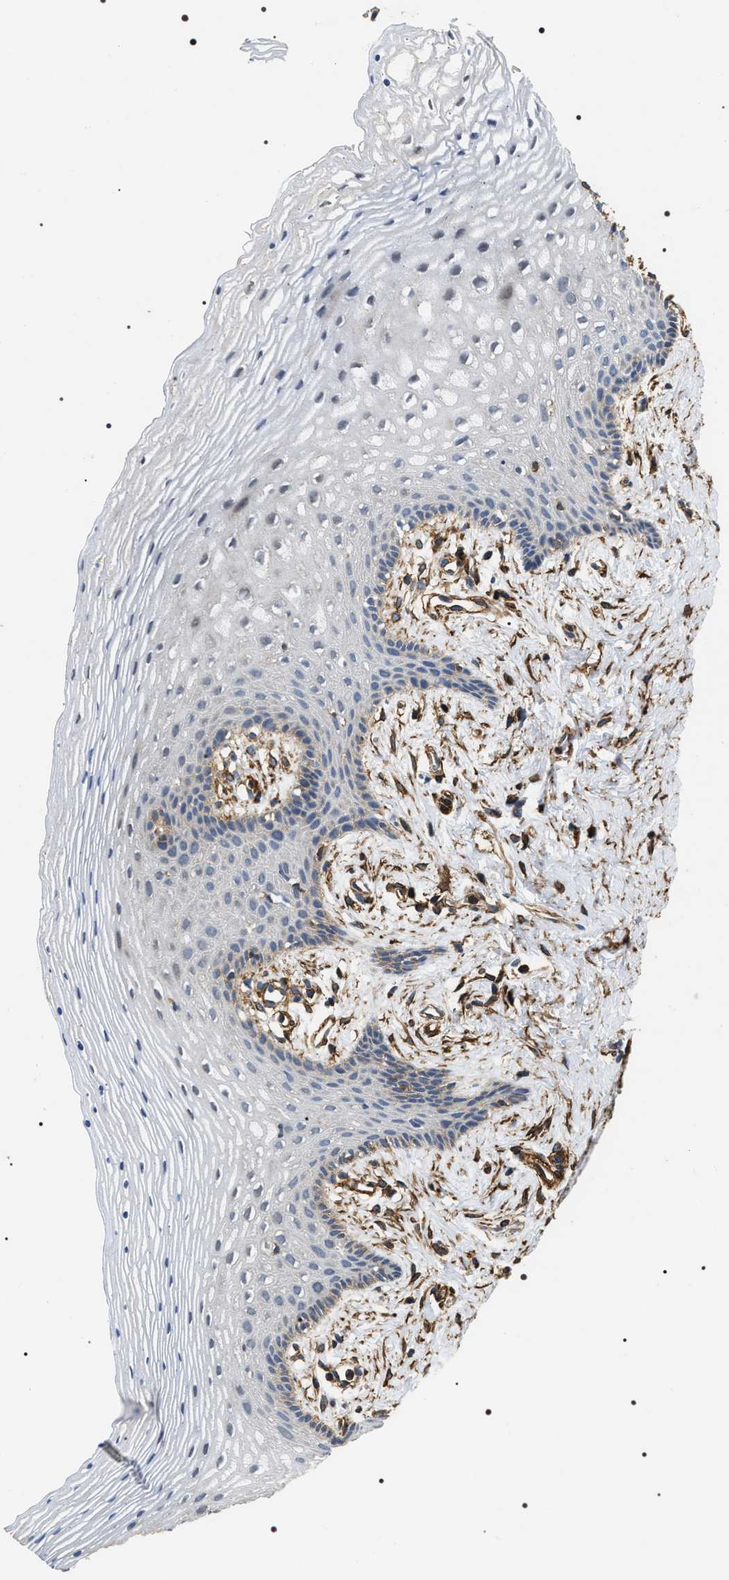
{"staining": {"intensity": "negative", "quantity": "none", "location": "none"}, "tissue": "vagina", "cell_type": "Squamous epithelial cells", "image_type": "normal", "snomed": [{"axis": "morphology", "description": "Normal tissue, NOS"}, {"axis": "topography", "description": "Vagina"}], "caption": "Normal vagina was stained to show a protein in brown. There is no significant staining in squamous epithelial cells. (DAB IHC with hematoxylin counter stain).", "gene": "ZC3HAV1L", "patient": {"sex": "female", "age": 32}}